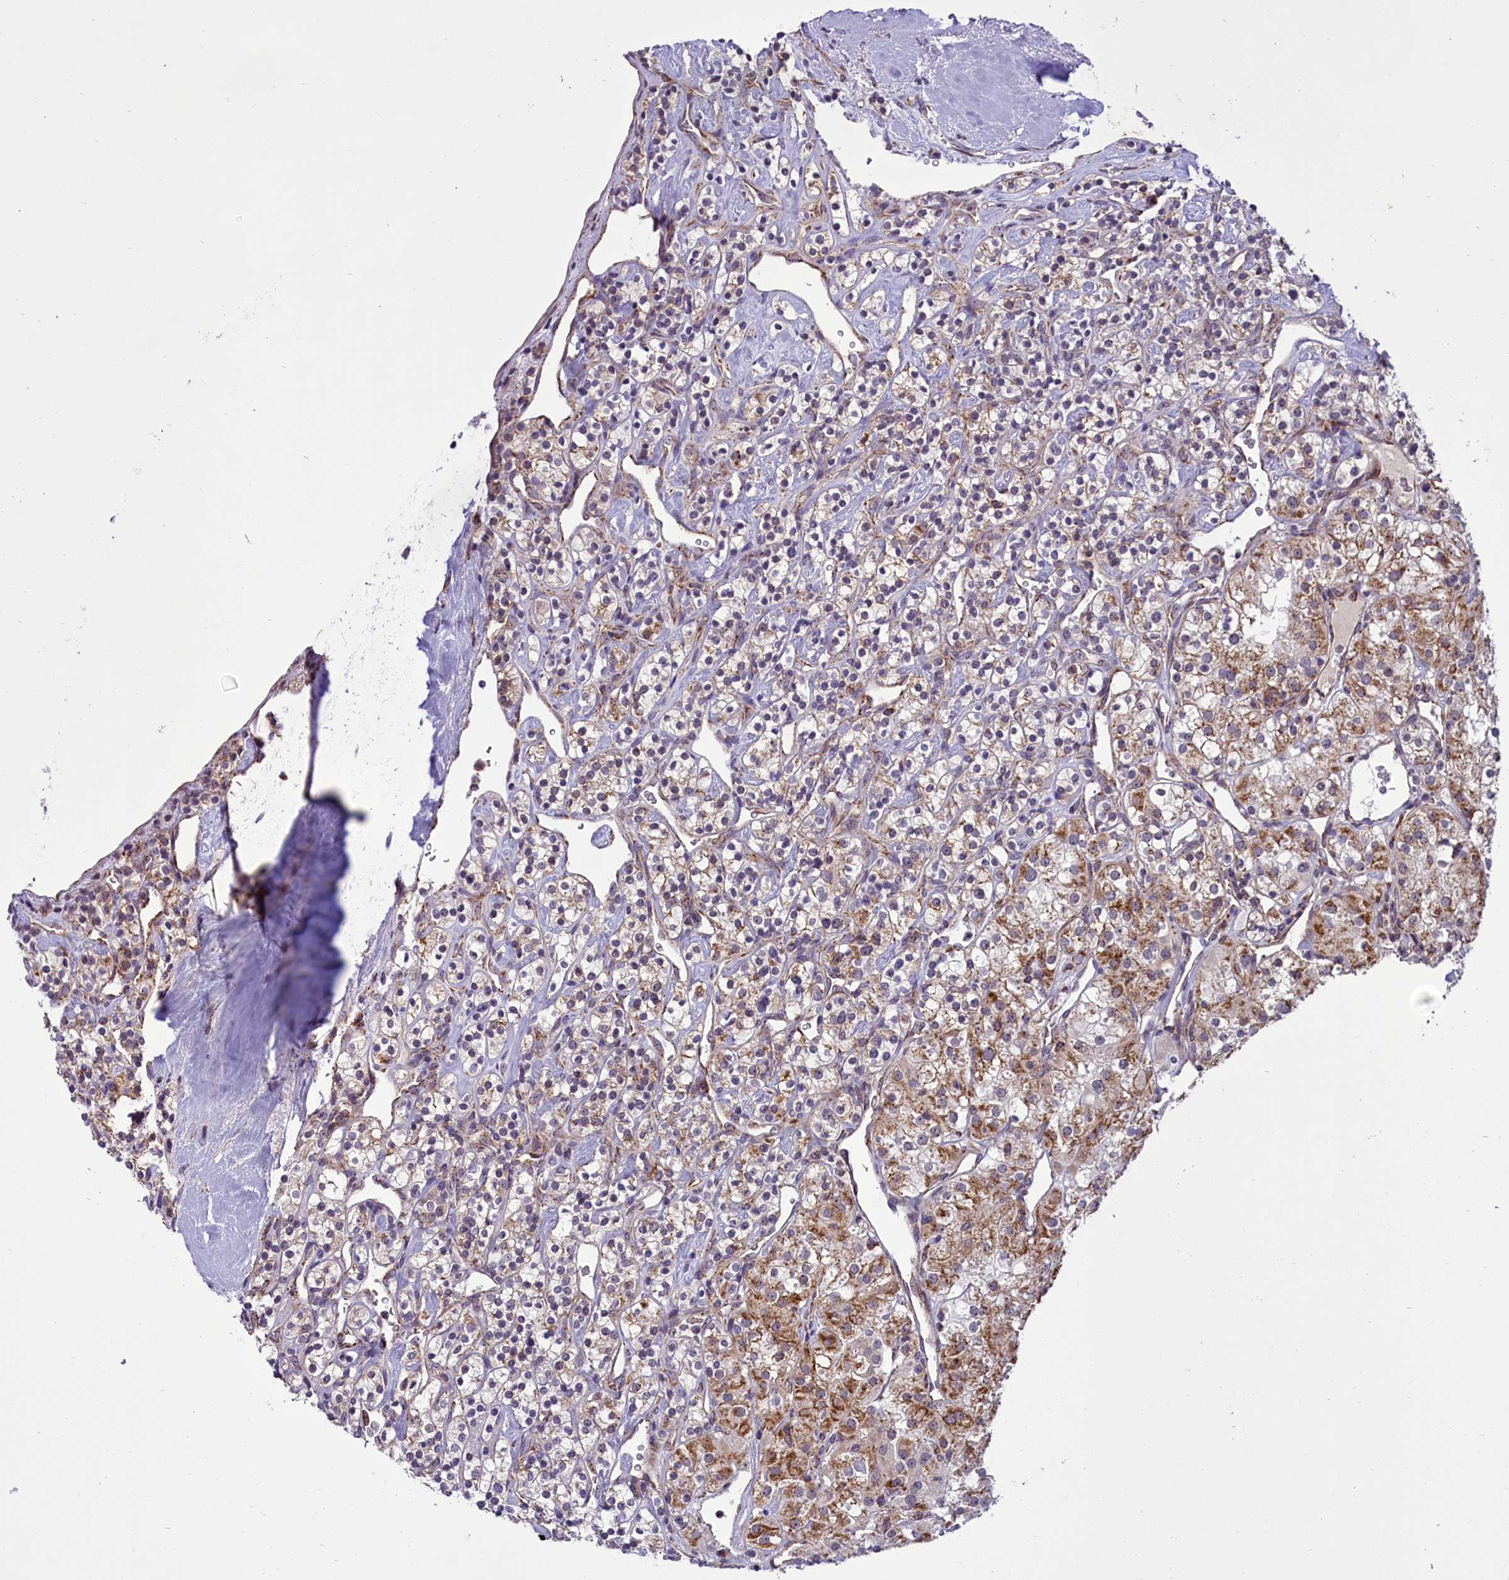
{"staining": {"intensity": "moderate", "quantity": "<25%", "location": "cytoplasmic/membranous"}, "tissue": "renal cancer", "cell_type": "Tumor cells", "image_type": "cancer", "snomed": [{"axis": "morphology", "description": "Adenocarcinoma, NOS"}, {"axis": "topography", "description": "Kidney"}], "caption": "Adenocarcinoma (renal) stained with IHC displays moderate cytoplasmic/membranous positivity in about <25% of tumor cells. Immunohistochemistry stains the protein of interest in brown and the nuclei are stained blue.", "gene": "NDUFS5", "patient": {"sex": "male", "age": 77}}